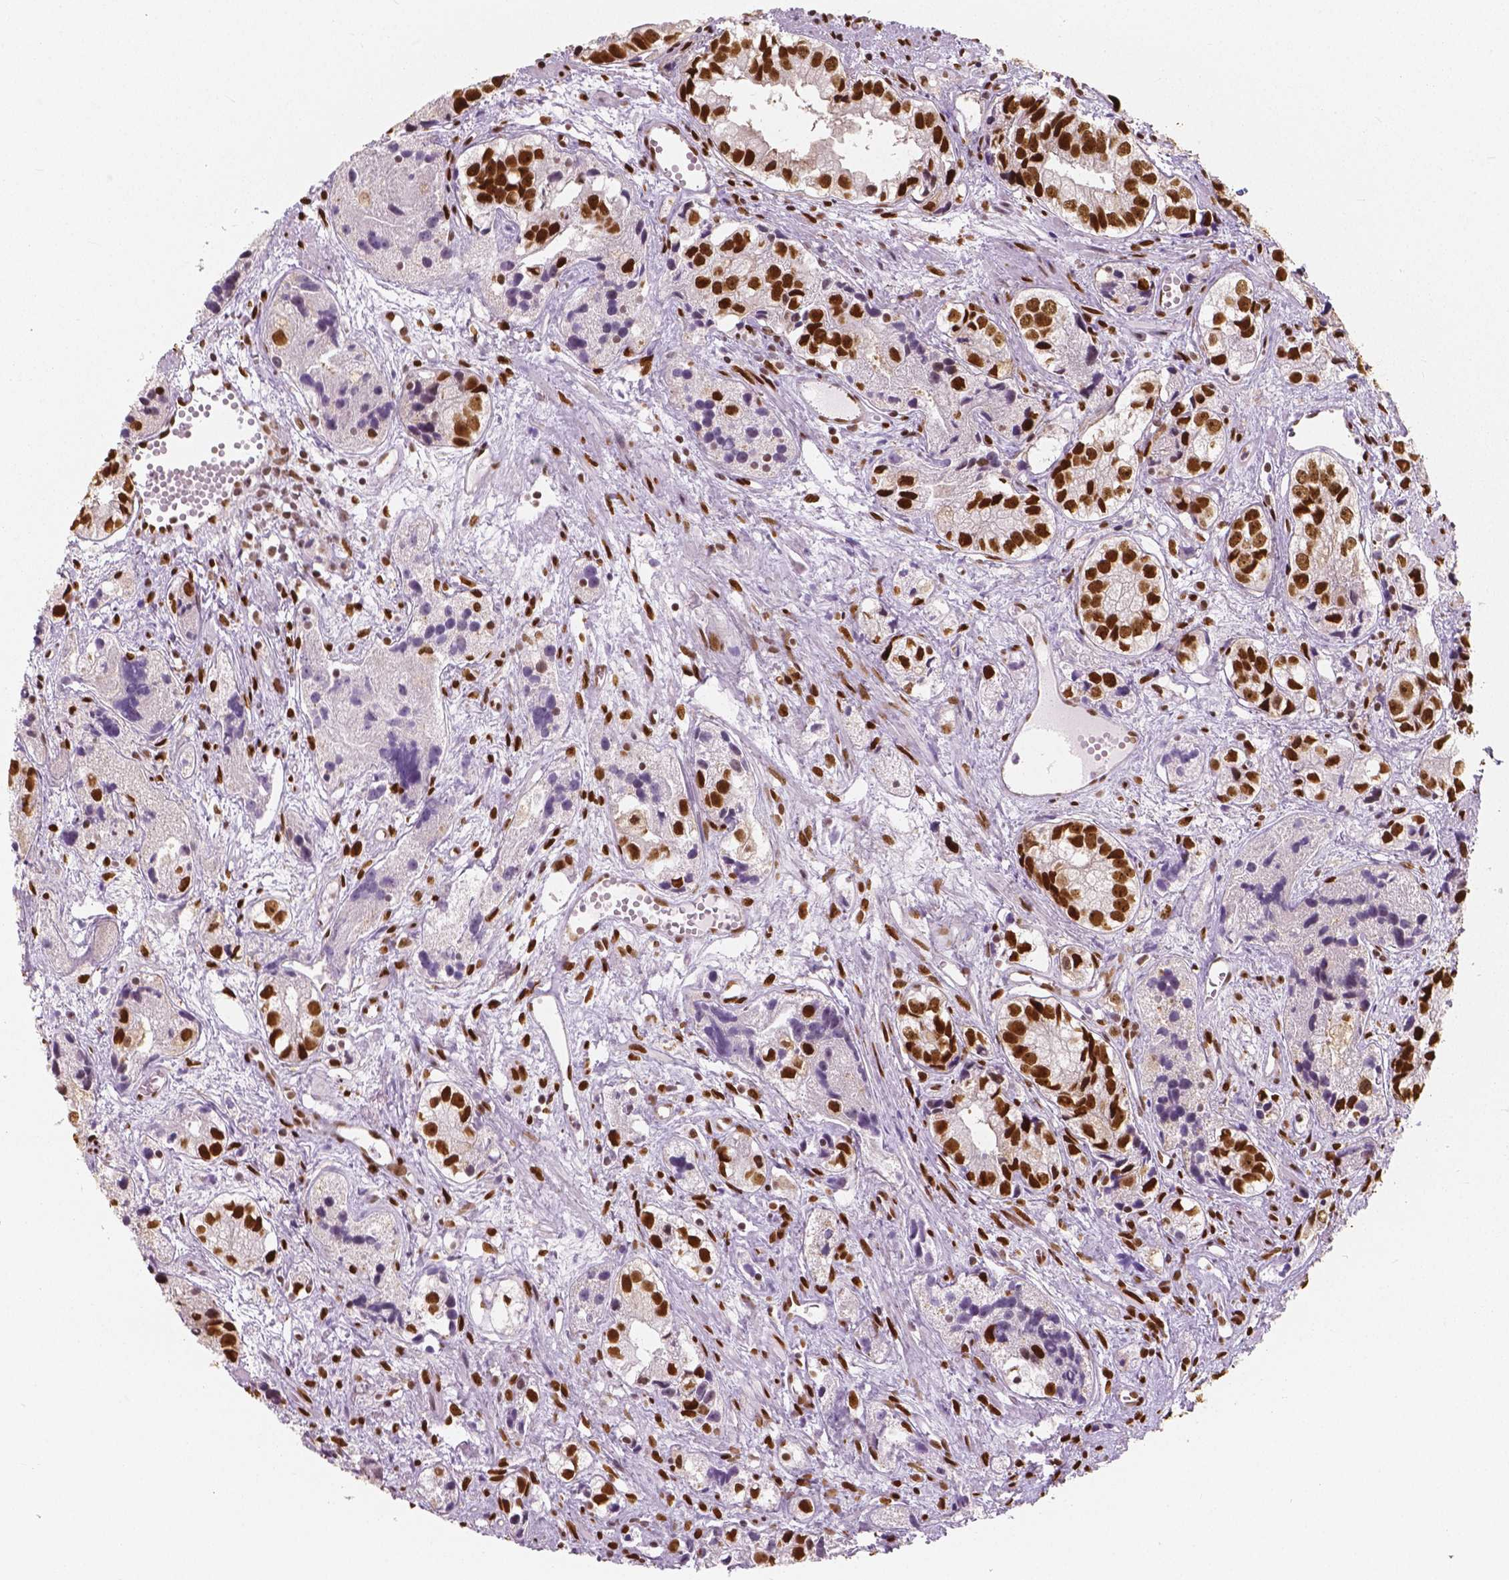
{"staining": {"intensity": "strong", "quantity": ">75%", "location": "nuclear"}, "tissue": "prostate cancer", "cell_type": "Tumor cells", "image_type": "cancer", "snomed": [{"axis": "morphology", "description": "Adenocarcinoma, High grade"}, {"axis": "topography", "description": "Prostate"}], "caption": "Immunohistochemistry photomicrograph of human prostate adenocarcinoma (high-grade) stained for a protein (brown), which reveals high levels of strong nuclear positivity in about >75% of tumor cells.", "gene": "NUCKS1", "patient": {"sex": "male", "age": 68}}